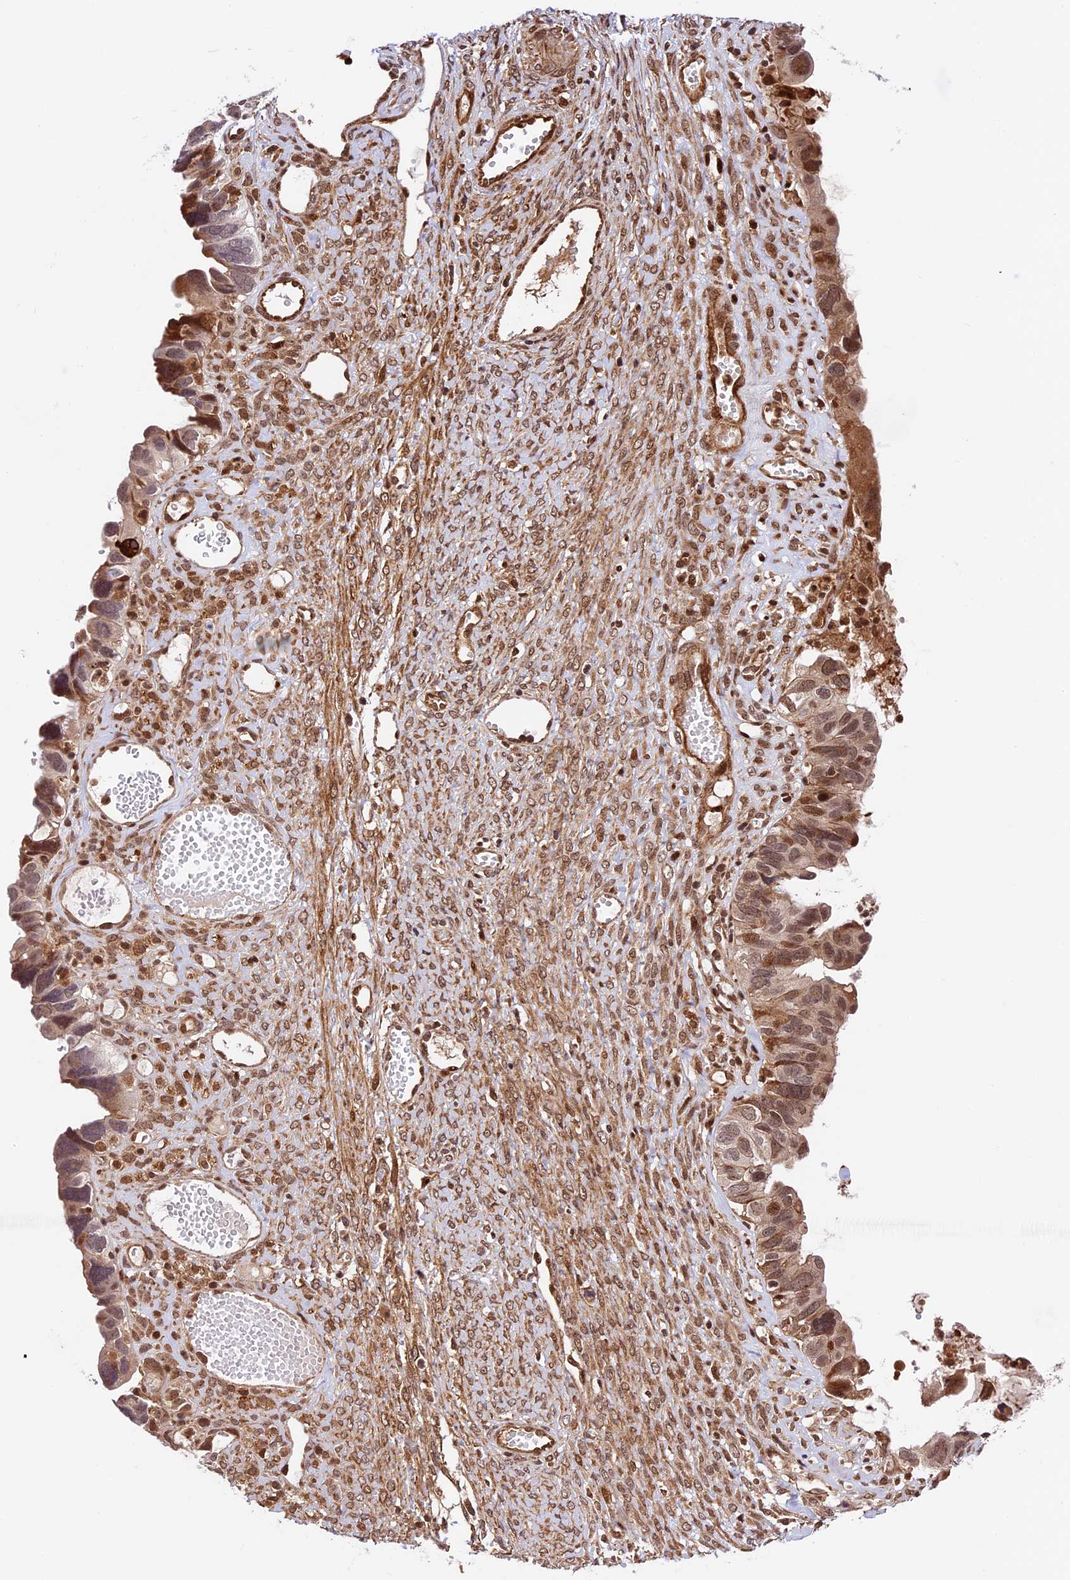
{"staining": {"intensity": "moderate", "quantity": "25%-75%", "location": "cytoplasmic/membranous,nuclear"}, "tissue": "ovarian cancer", "cell_type": "Tumor cells", "image_type": "cancer", "snomed": [{"axis": "morphology", "description": "Cystadenocarcinoma, serous, NOS"}, {"axis": "topography", "description": "Ovary"}], "caption": "This micrograph exhibits immunohistochemistry staining of human ovarian cancer, with medium moderate cytoplasmic/membranous and nuclear positivity in about 25%-75% of tumor cells.", "gene": "DHX38", "patient": {"sex": "female", "age": 79}}